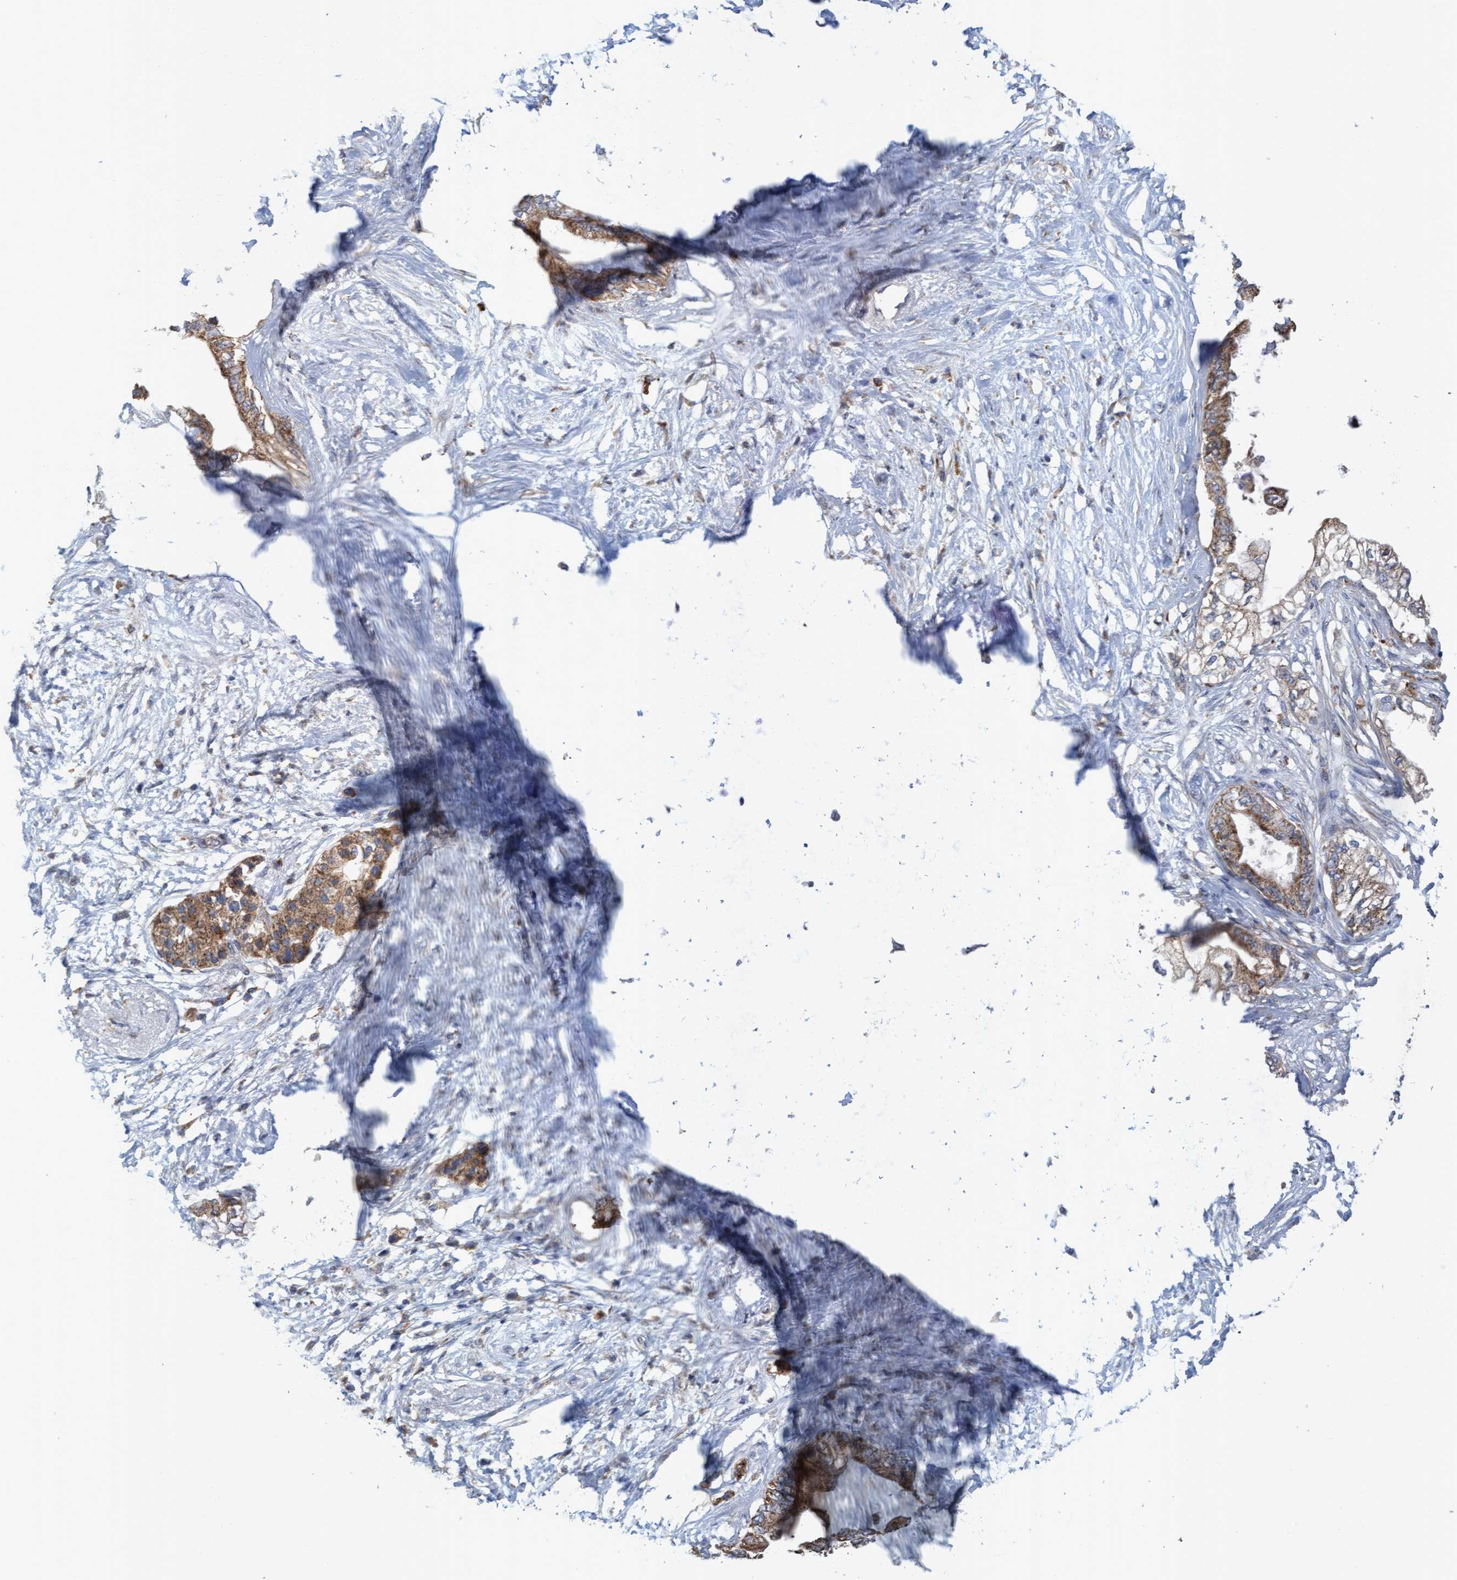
{"staining": {"intensity": "moderate", "quantity": ">75%", "location": "cytoplasmic/membranous"}, "tissue": "pancreatic cancer", "cell_type": "Tumor cells", "image_type": "cancer", "snomed": [{"axis": "morphology", "description": "Normal tissue, NOS"}, {"axis": "morphology", "description": "Adenocarcinoma, NOS"}, {"axis": "topography", "description": "Pancreas"}, {"axis": "topography", "description": "Duodenum"}], "caption": "A brown stain highlights moderate cytoplasmic/membranous staining of a protein in human adenocarcinoma (pancreatic) tumor cells. Using DAB (3,3'-diaminobenzidine) (brown) and hematoxylin (blue) stains, captured at high magnification using brightfield microscopy.", "gene": "ATPAF2", "patient": {"sex": "female", "age": 60}}